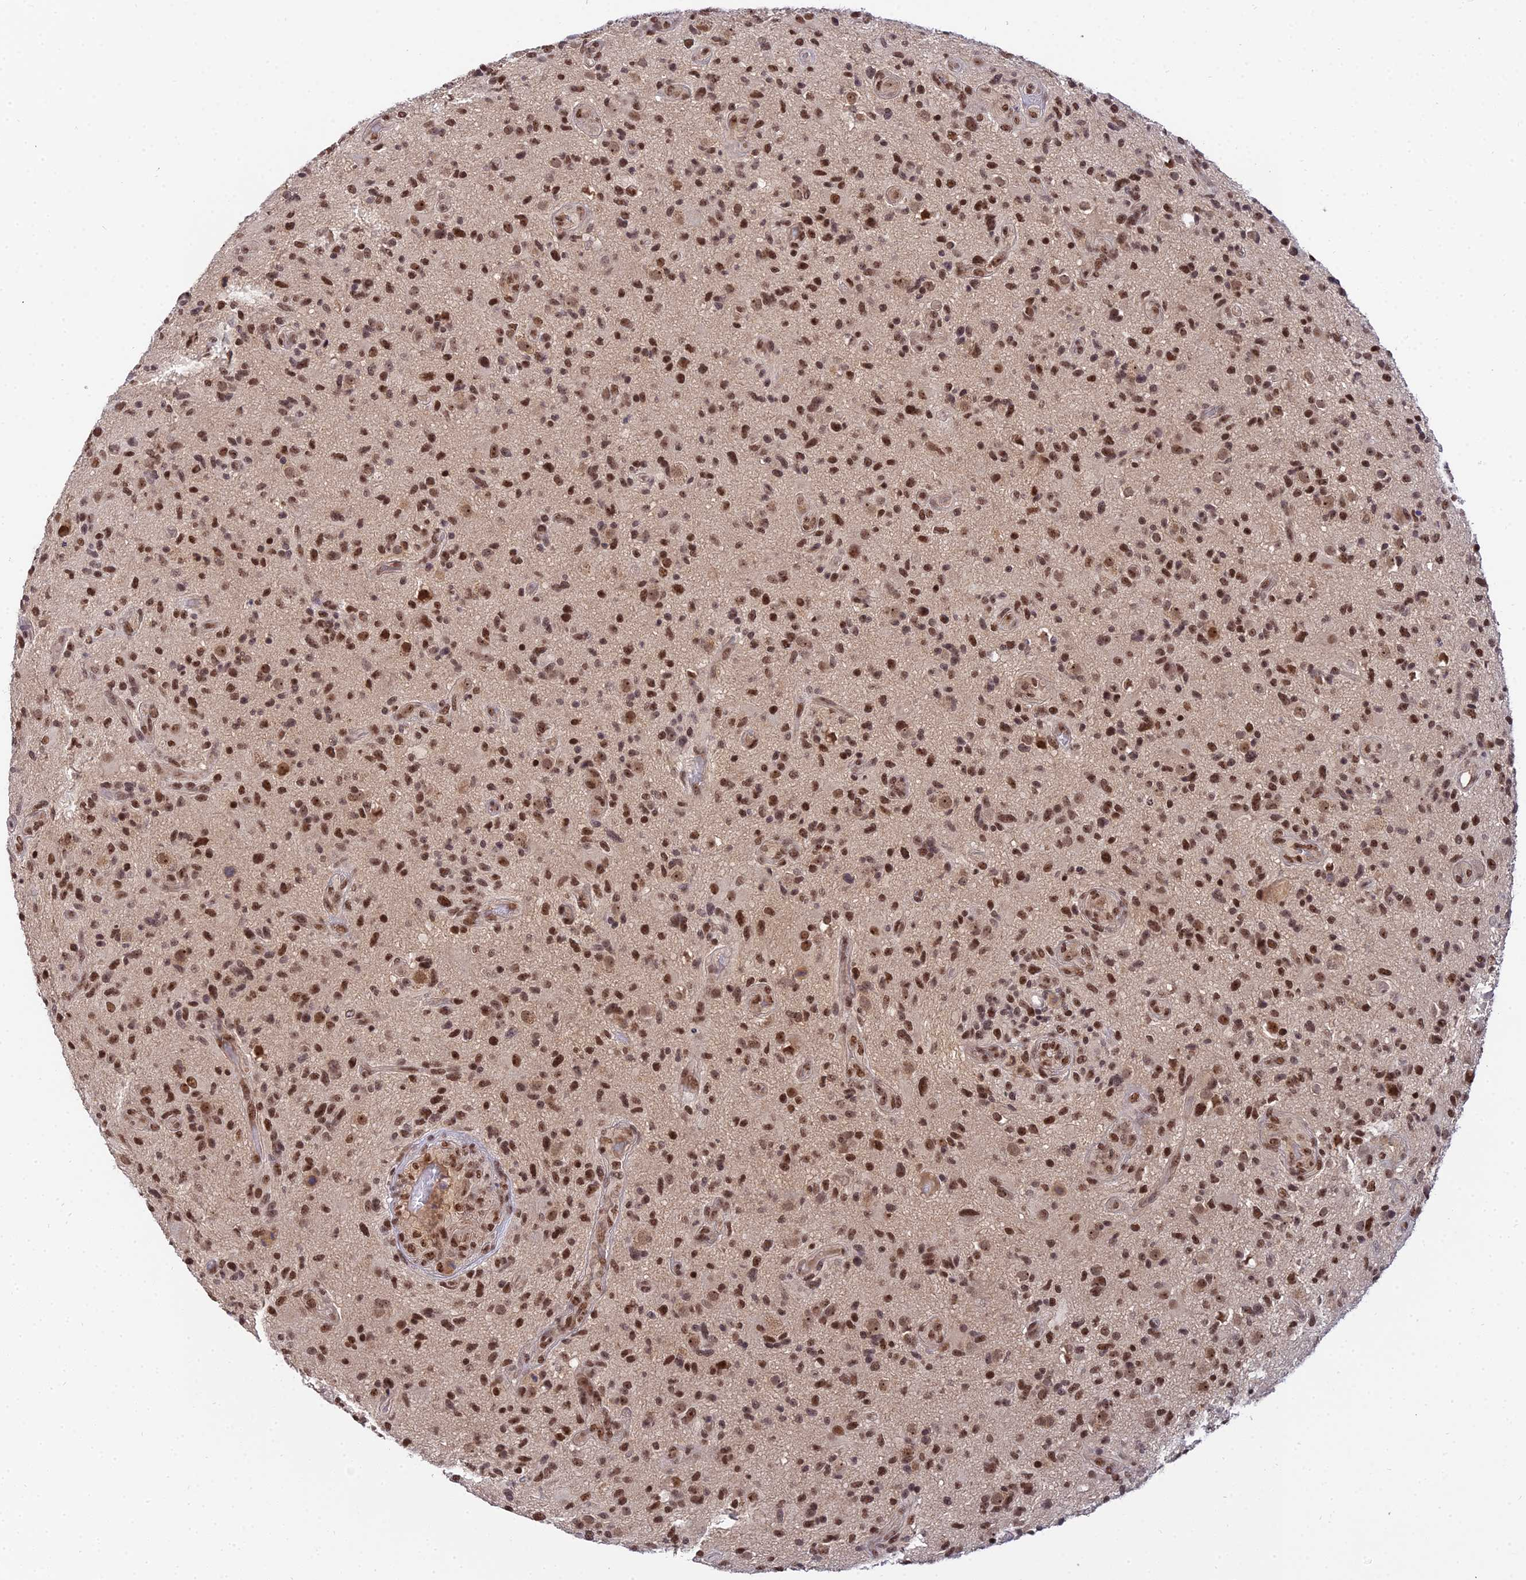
{"staining": {"intensity": "strong", "quantity": ">75%", "location": "nuclear"}, "tissue": "glioma", "cell_type": "Tumor cells", "image_type": "cancer", "snomed": [{"axis": "morphology", "description": "Glioma, malignant, High grade"}, {"axis": "topography", "description": "Brain"}], "caption": "Immunohistochemical staining of human malignant glioma (high-grade) demonstrates high levels of strong nuclear staining in approximately >75% of tumor cells.", "gene": "EXOSC3", "patient": {"sex": "male", "age": 47}}